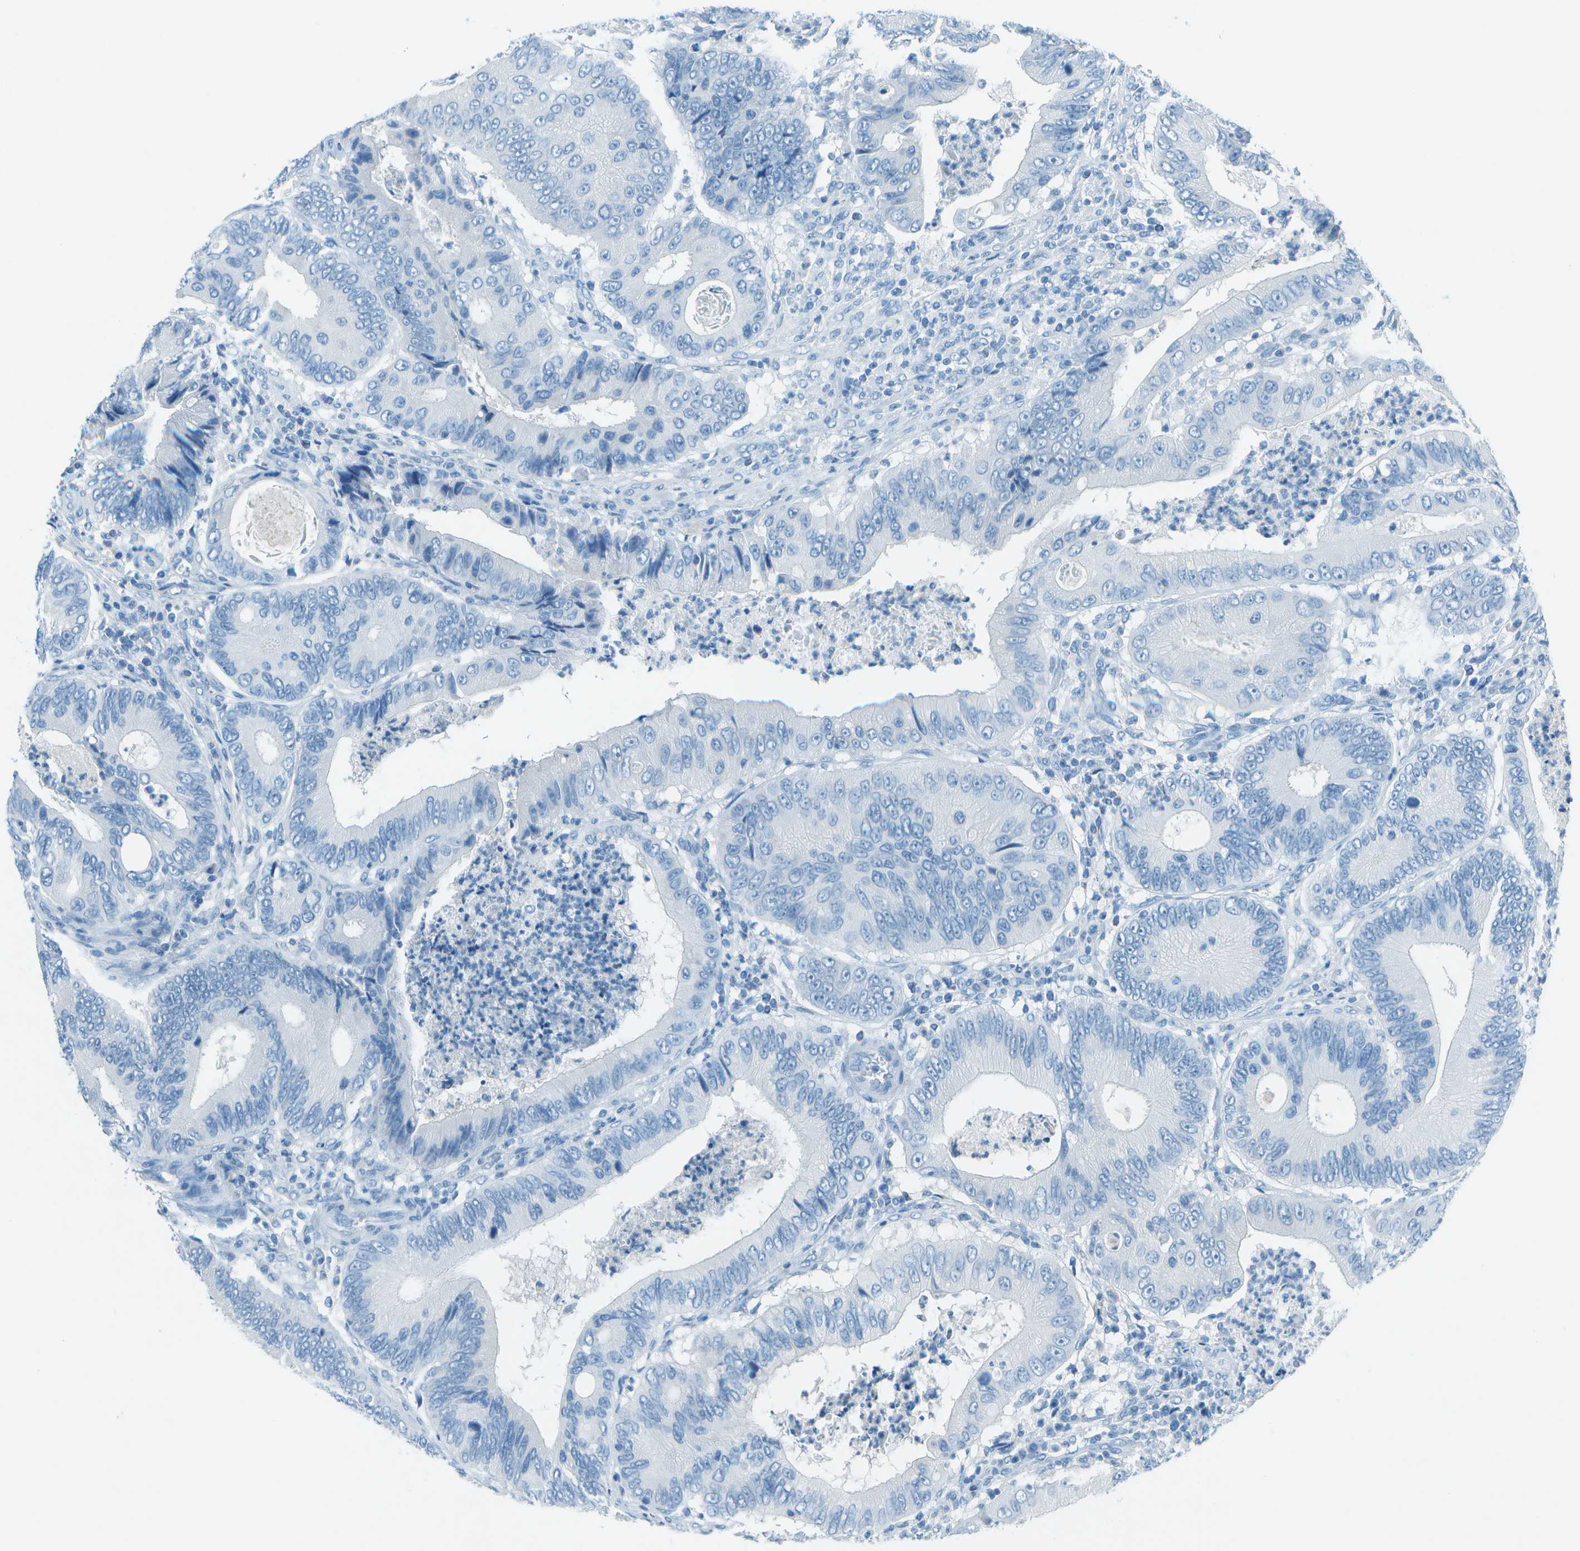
{"staining": {"intensity": "negative", "quantity": "none", "location": "none"}, "tissue": "colorectal cancer", "cell_type": "Tumor cells", "image_type": "cancer", "snomed": [{"axis": "morphology", "description": "Inflammation, NOS"}, {"axis": "morphology", "description": "Adenocarcinoma, NOS"}, {"axis": "topography", "description": "Colon"}], "caption": "Immunohistochemistry (IHC) of human colorectal adenocarcinoma shows no positivity in tumor cells.", "gene": "FGF1", "patient": {"sex": "male", "age": 72}}